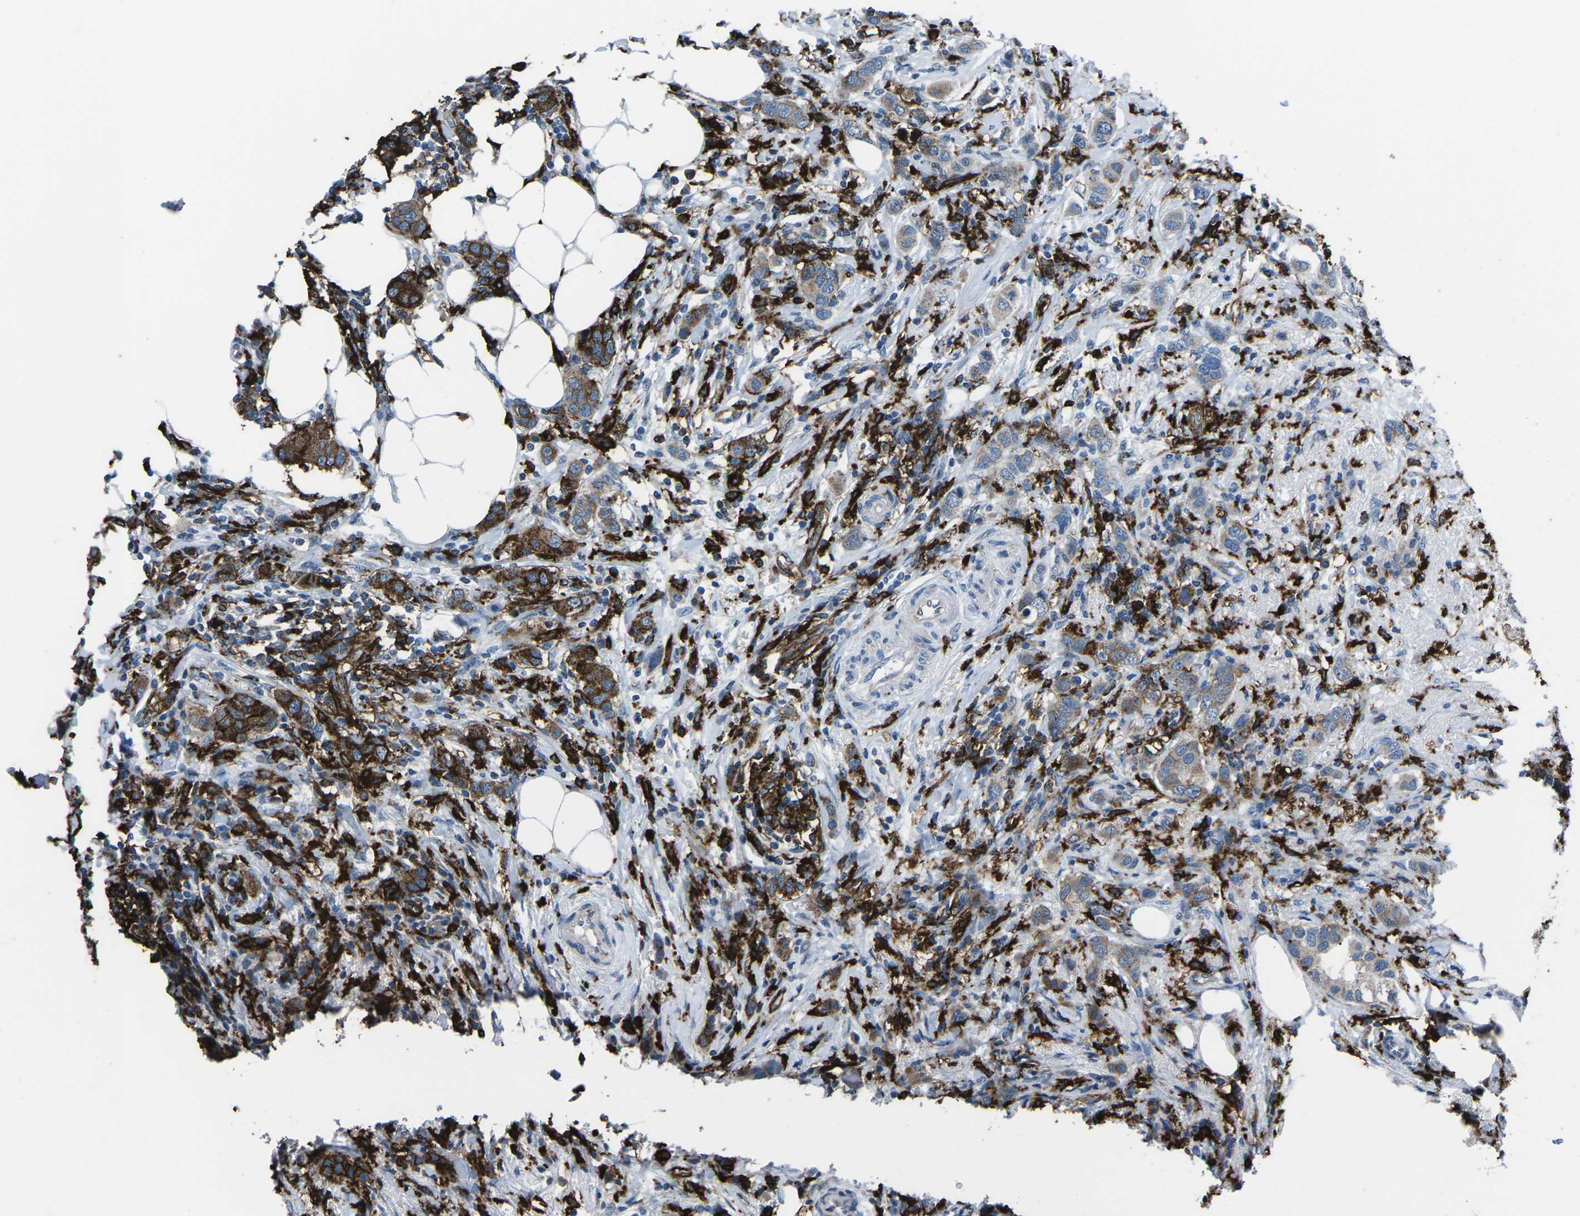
{"staining": {"intensity": "strong", "quantity": "<25%", "location": "cytoplasmic/membranous"}, "tissue": "breast cancer", "cell_type": "Tumor cells", "image_type": "cancer", "snomed": [{"axis": "morphology", "description": "Duct carcinoma"}, {"axis": "topography", "description": "Breast"}], "caption": "The photomicrograph shows a brown stain indicating the presence of a protein in the cytoplasmic/membranous of tumor cells in breast infiltrating ductal carcinoma.", "gene": "PTPN1", "patient": {"sex": "female", "age": 50}}